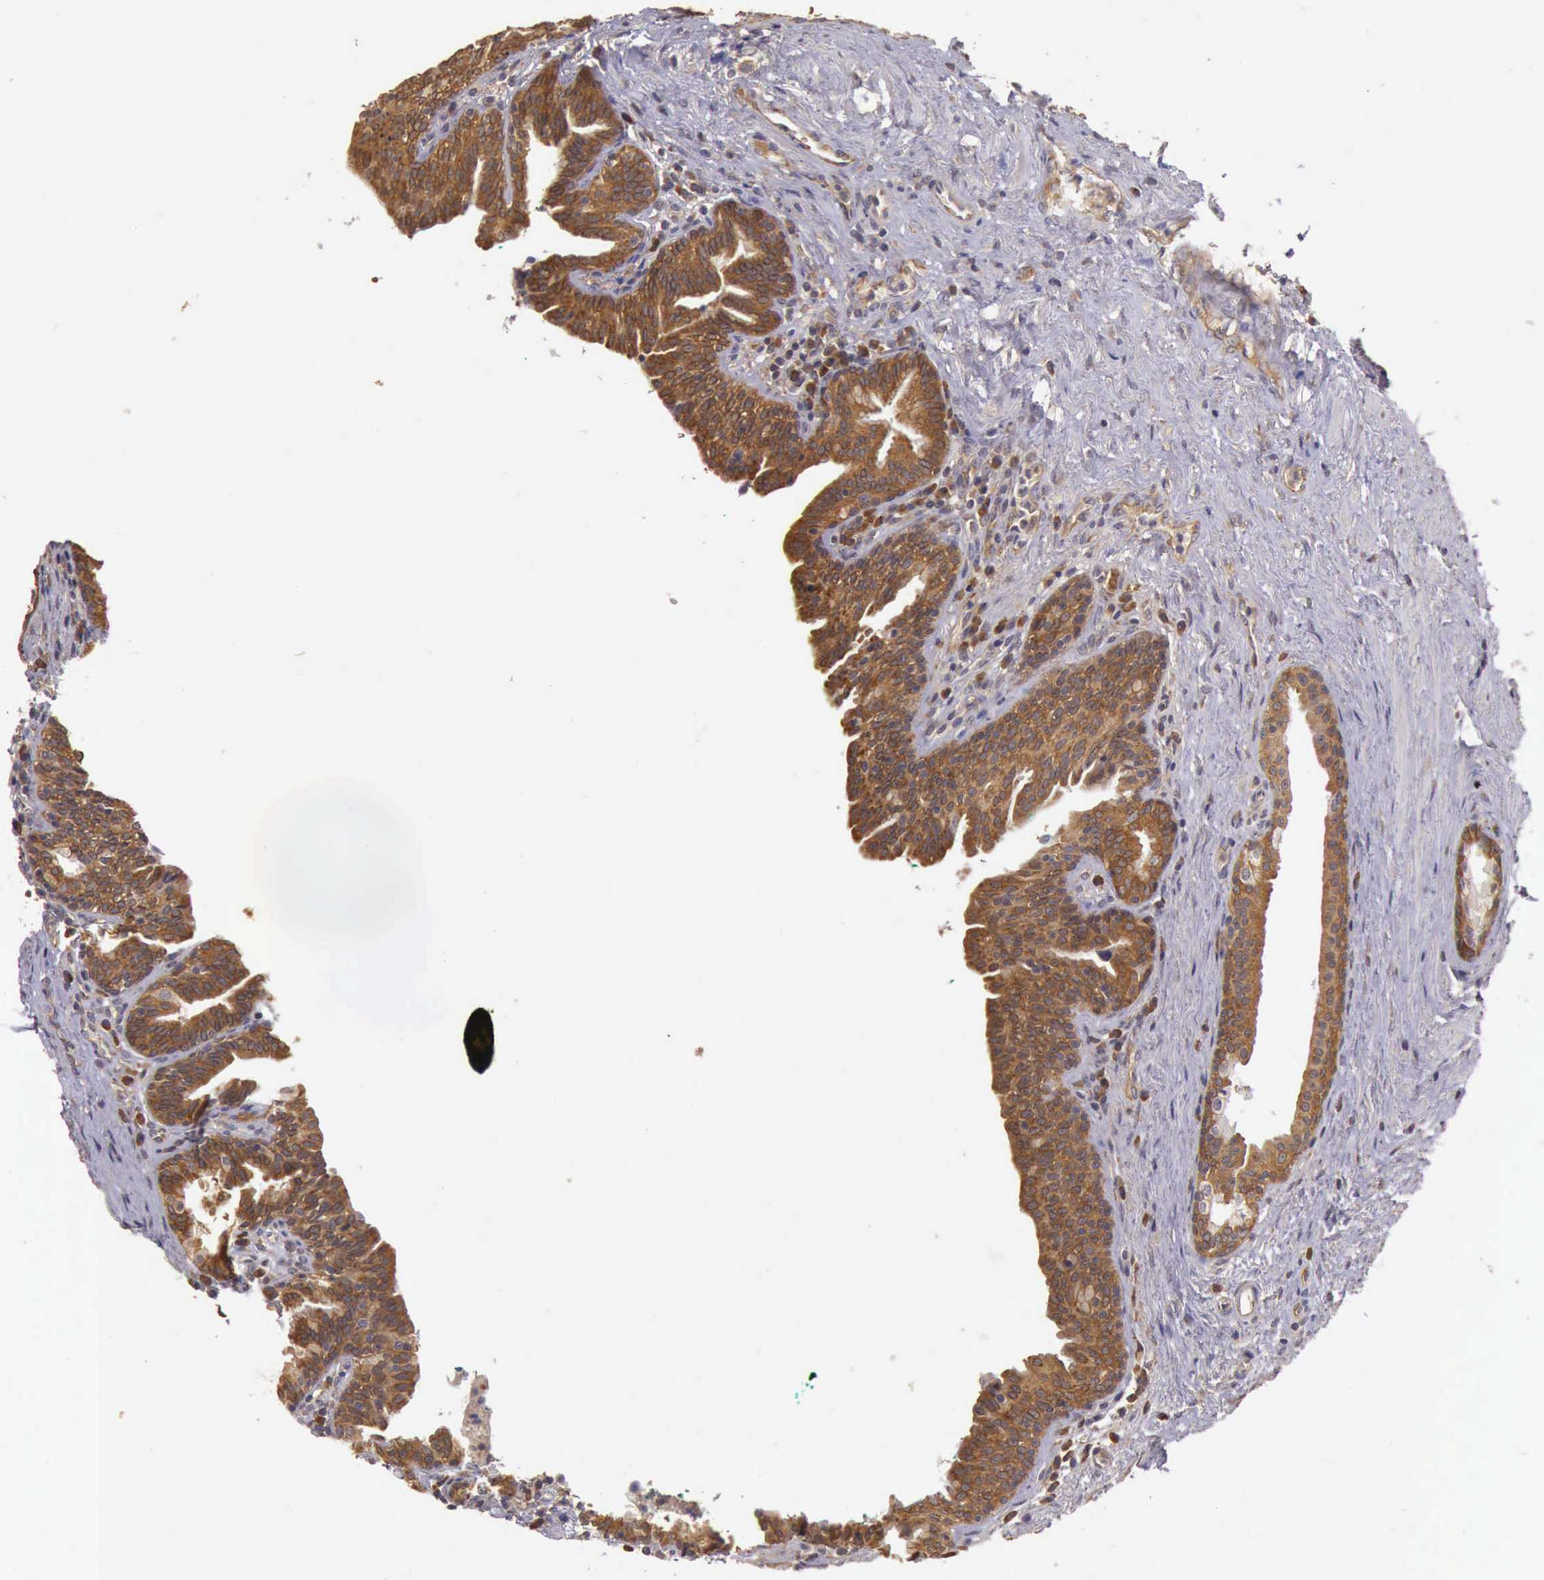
{"staining": {"intensity": "strong", "quantity": "25%-75%", "location": "cytoplasmic/membranous"}, "tissue": "prostate", "cell_type": "Glandular cells", "image_type": "normal", "snomed": [{"axis": "morphology", "description": "Normal tissue, NOS"}, {"axis": "topography", "description": "Prostate"}], "caption": "Strong cytoplasmic/membranous staining for a protein is identified in approximately 25%-75% of glandular cells of benign prostate using immunohistochemistry.", "gene": "EIF5", "patient": {"sex": "male", "age": 65}}